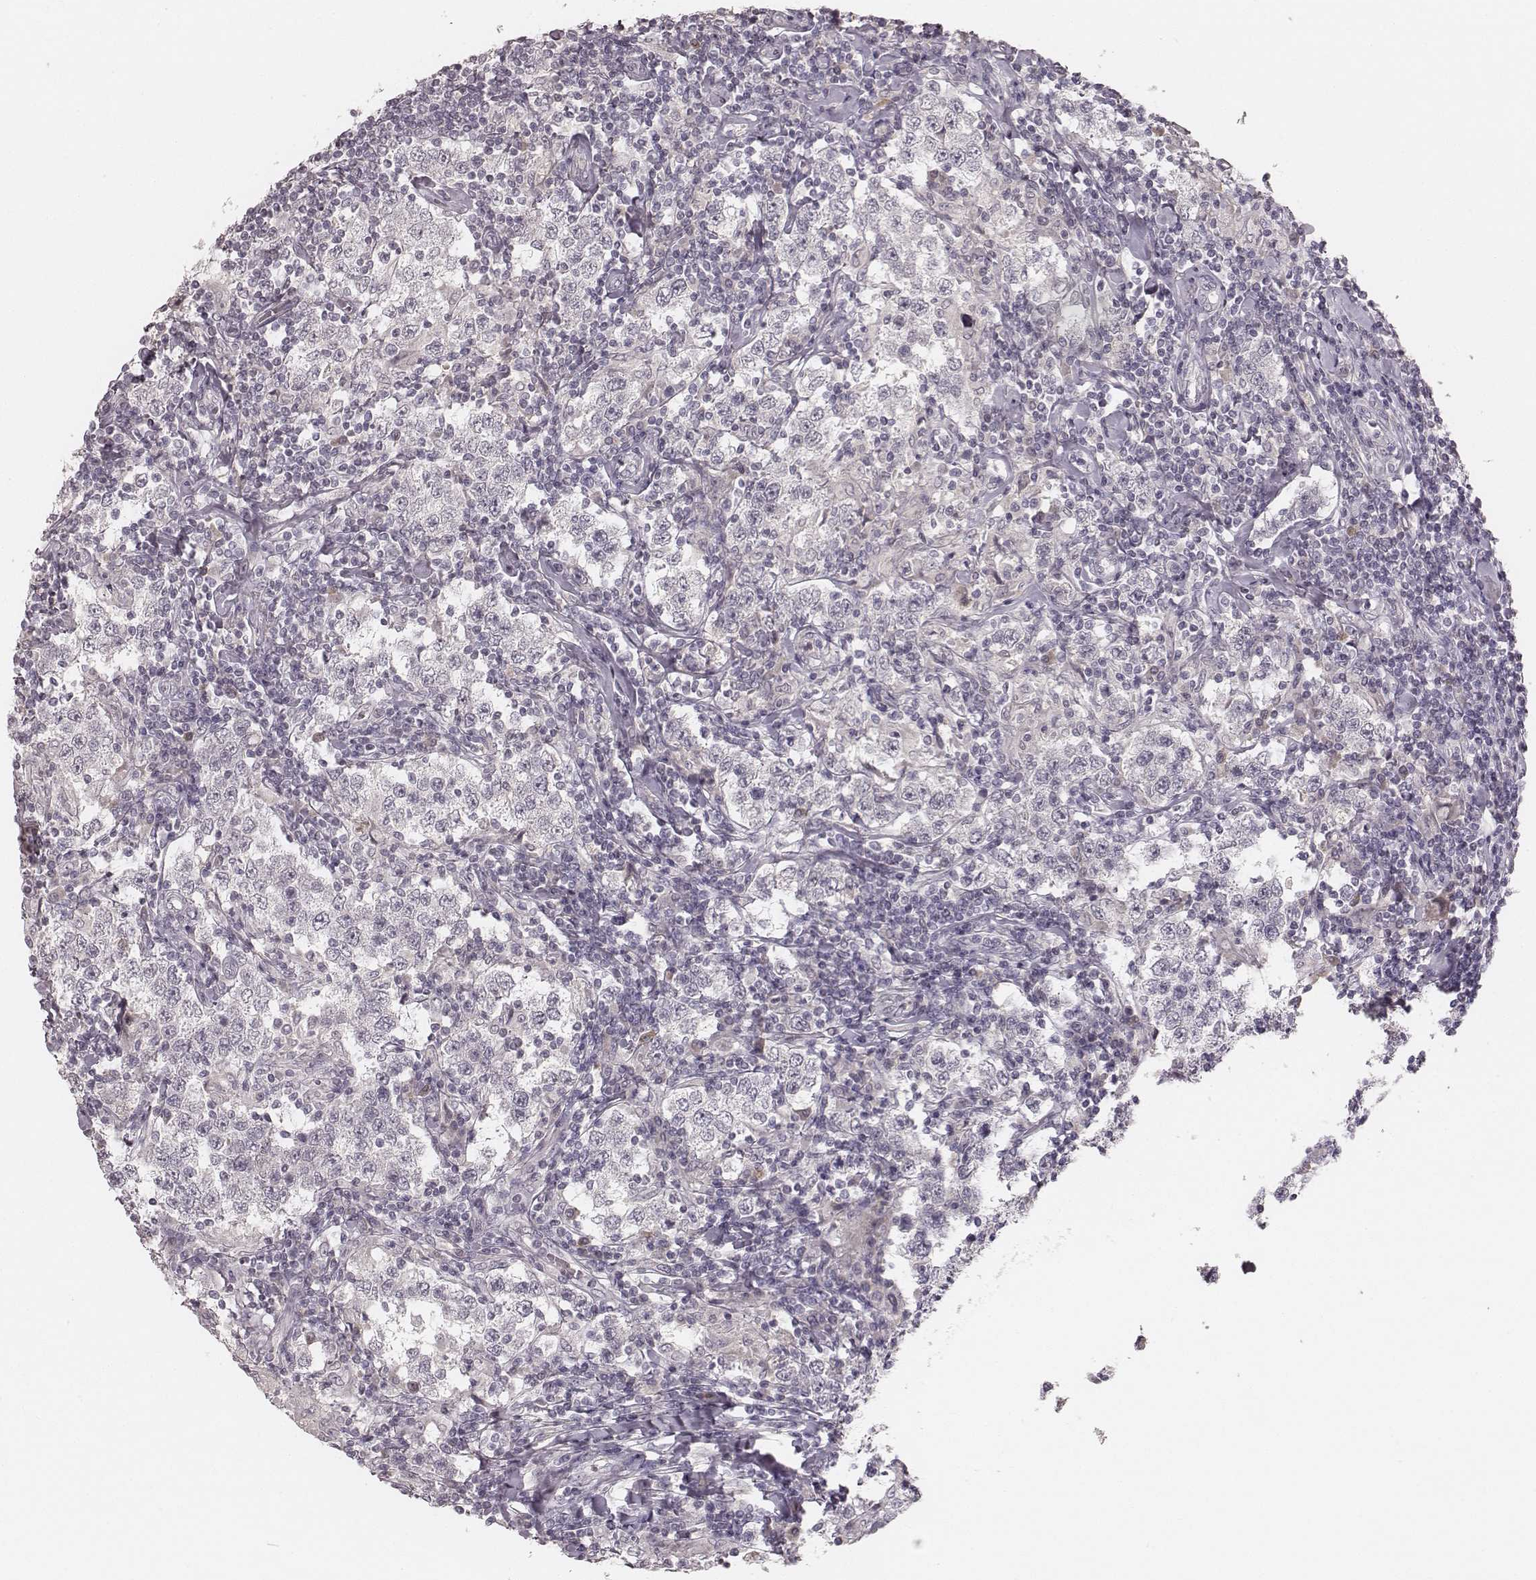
{"staining": {"intensity": "negative", "quantity": "none", "location": "none"}, "tissue": "testis cancer", "cell_type": "Tumor cells", "image_type": "cancer", "snomed": [{"axis": "morphology", "description": "Seminoma, NOS"}, {"axis": "morphology", "description": "Carcinoma, Embryonal, NOS"}, {"axis": "topography", "description": "Testis"}], "caption": "The immunohistochemistry histopathology image has no significant staining in tumor cells of testis cancer tissue. (Brightfield microscopy of DAB (3,3'-diaminobenzidine) immunohistochemistry at high magnification).", "gene": "LY6K", "patient": {"sex": "male", "age": 41}}